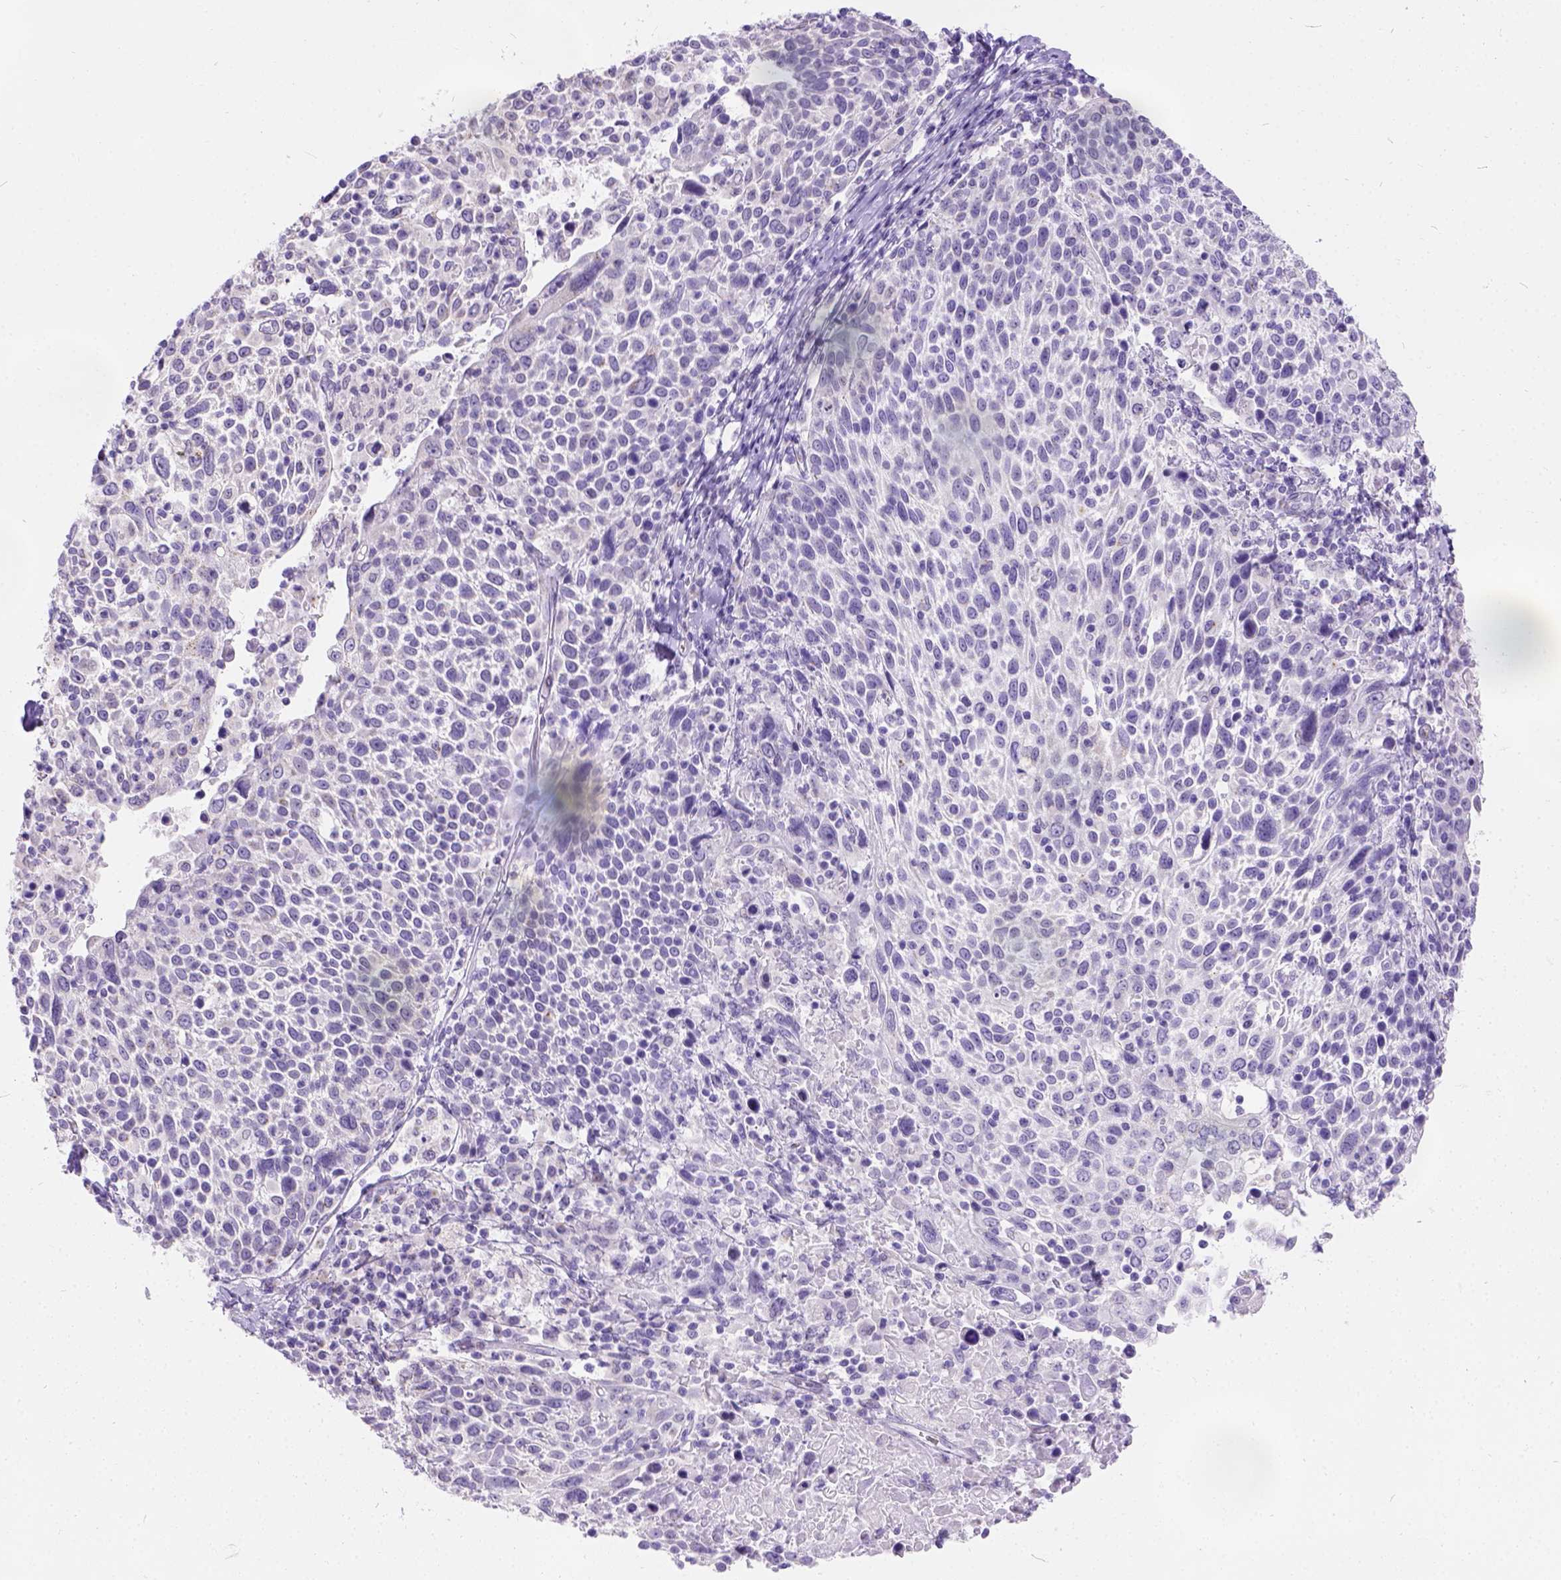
{"staining": {"intensity": "negative", "quantity": "none", "location": "none"}, "tissue": "cervical cancer", "cell_type": "Tumor cells", "image_type": "cancer", "snomed": [{"axis": "morphology", "description": "Squamous cell carcinoma, NOS"}, {"axis": "topography", "description": "Cervix"}], "caption": "The immunohistochemistry micrograph has no significant staining in tumor cells of cervical squamous cell carcinoma tissue.", "gene": "PHF7", "patient": {"sex": "female", "age": 61}}